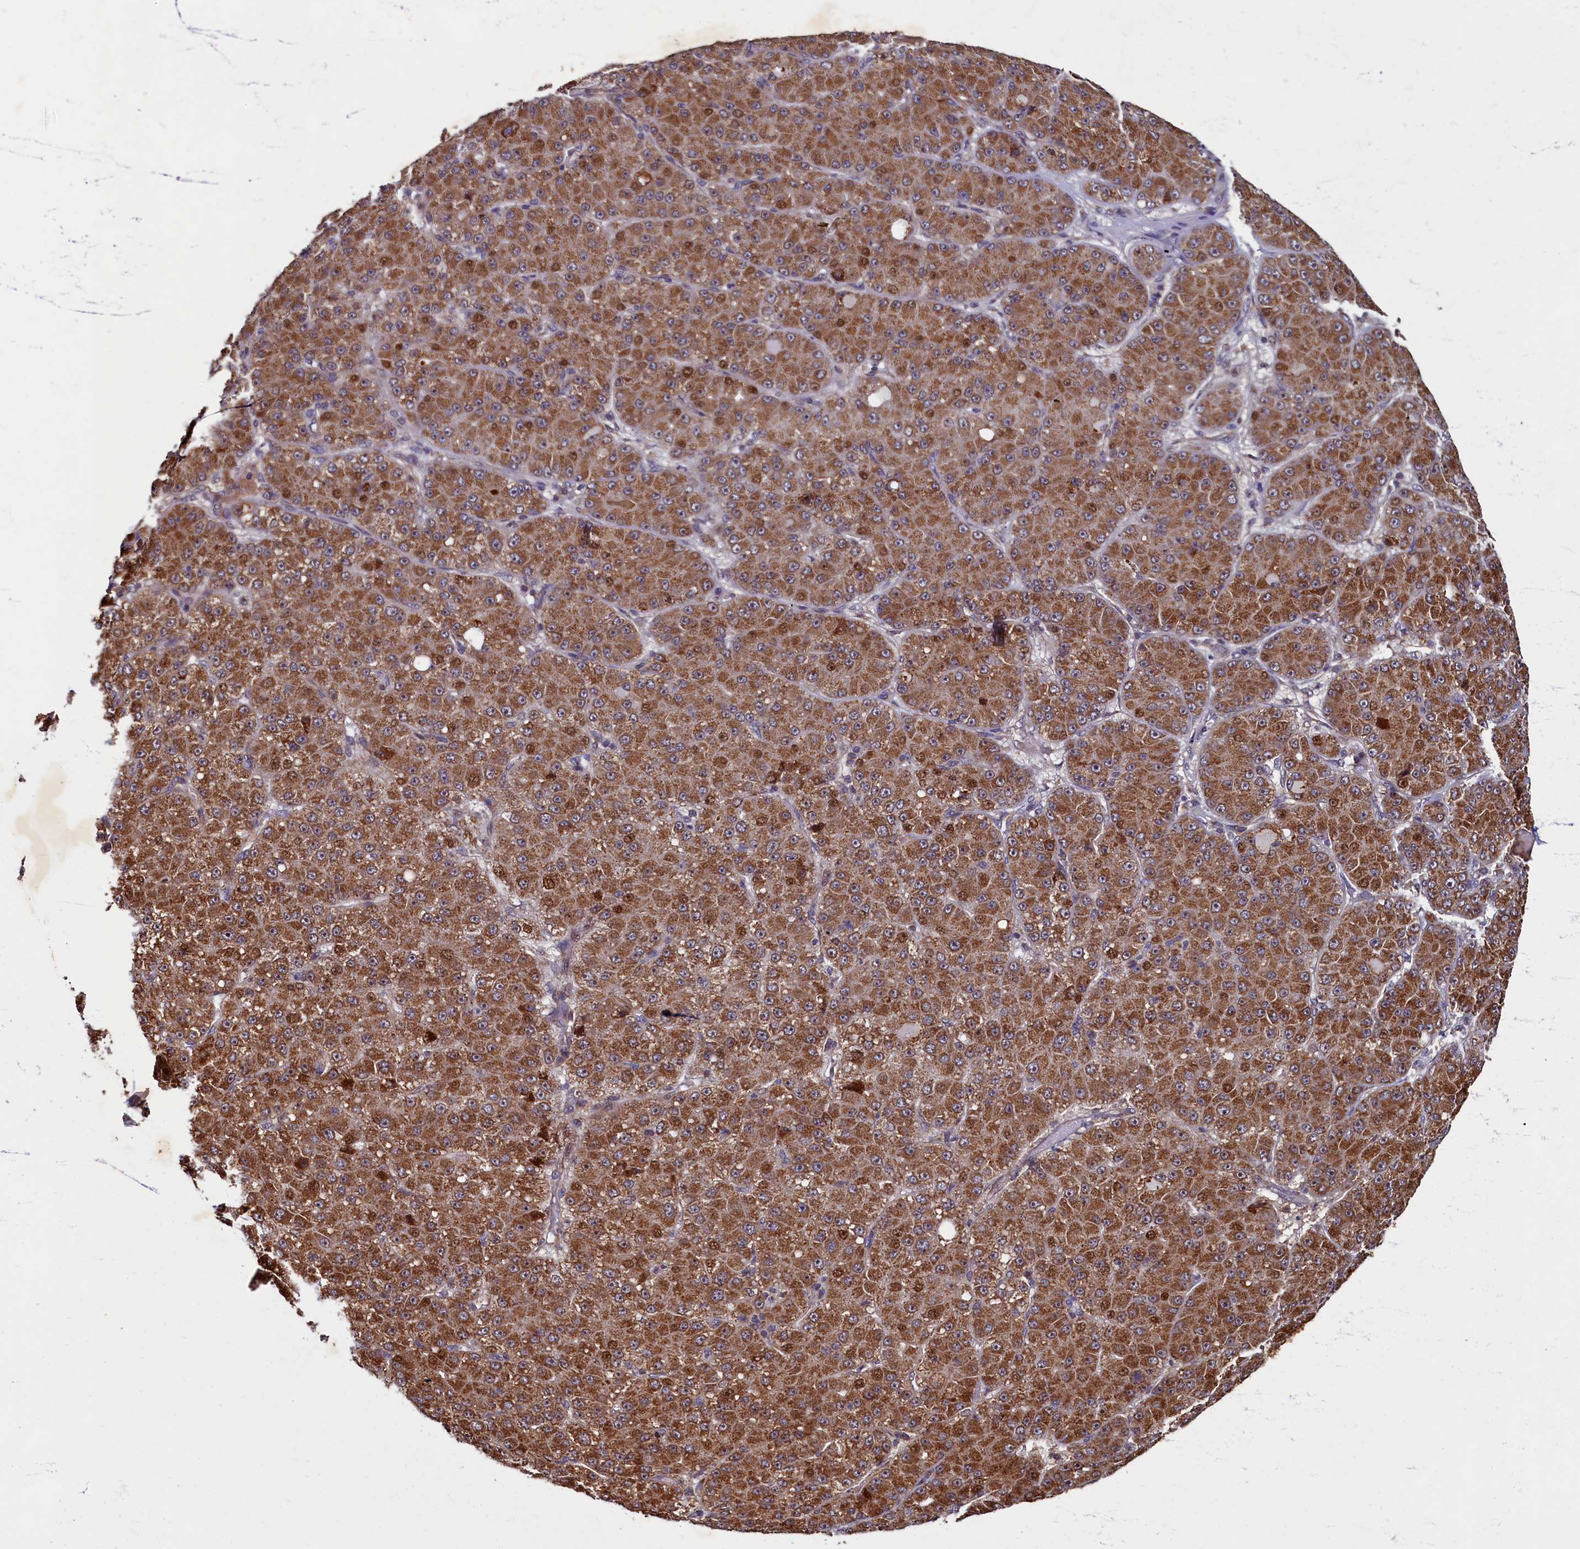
{"staining": {"intensity": "moderate", "quantity": ">75%", "location": "cytoplasmic/membranous,nuclear"}, "tissue": "liver cancer", "cell_type": "Tumor cells", "image_type": "cancer", "snomed": [{"axis": "morphology", "description": "Carcinoma, Hepatocellular, NOS"}, {"axis": "topography", "description": "Liver"}], "caption": "The immunohistochemical stain labels moderate cytoplasmic/membranous and nuclear expression in tumor cells of liver cancer (hepatocellular carcinoma) tissue.", "gene": "NCKAP5L", "patient": {"sex": "male", "age": 67}}